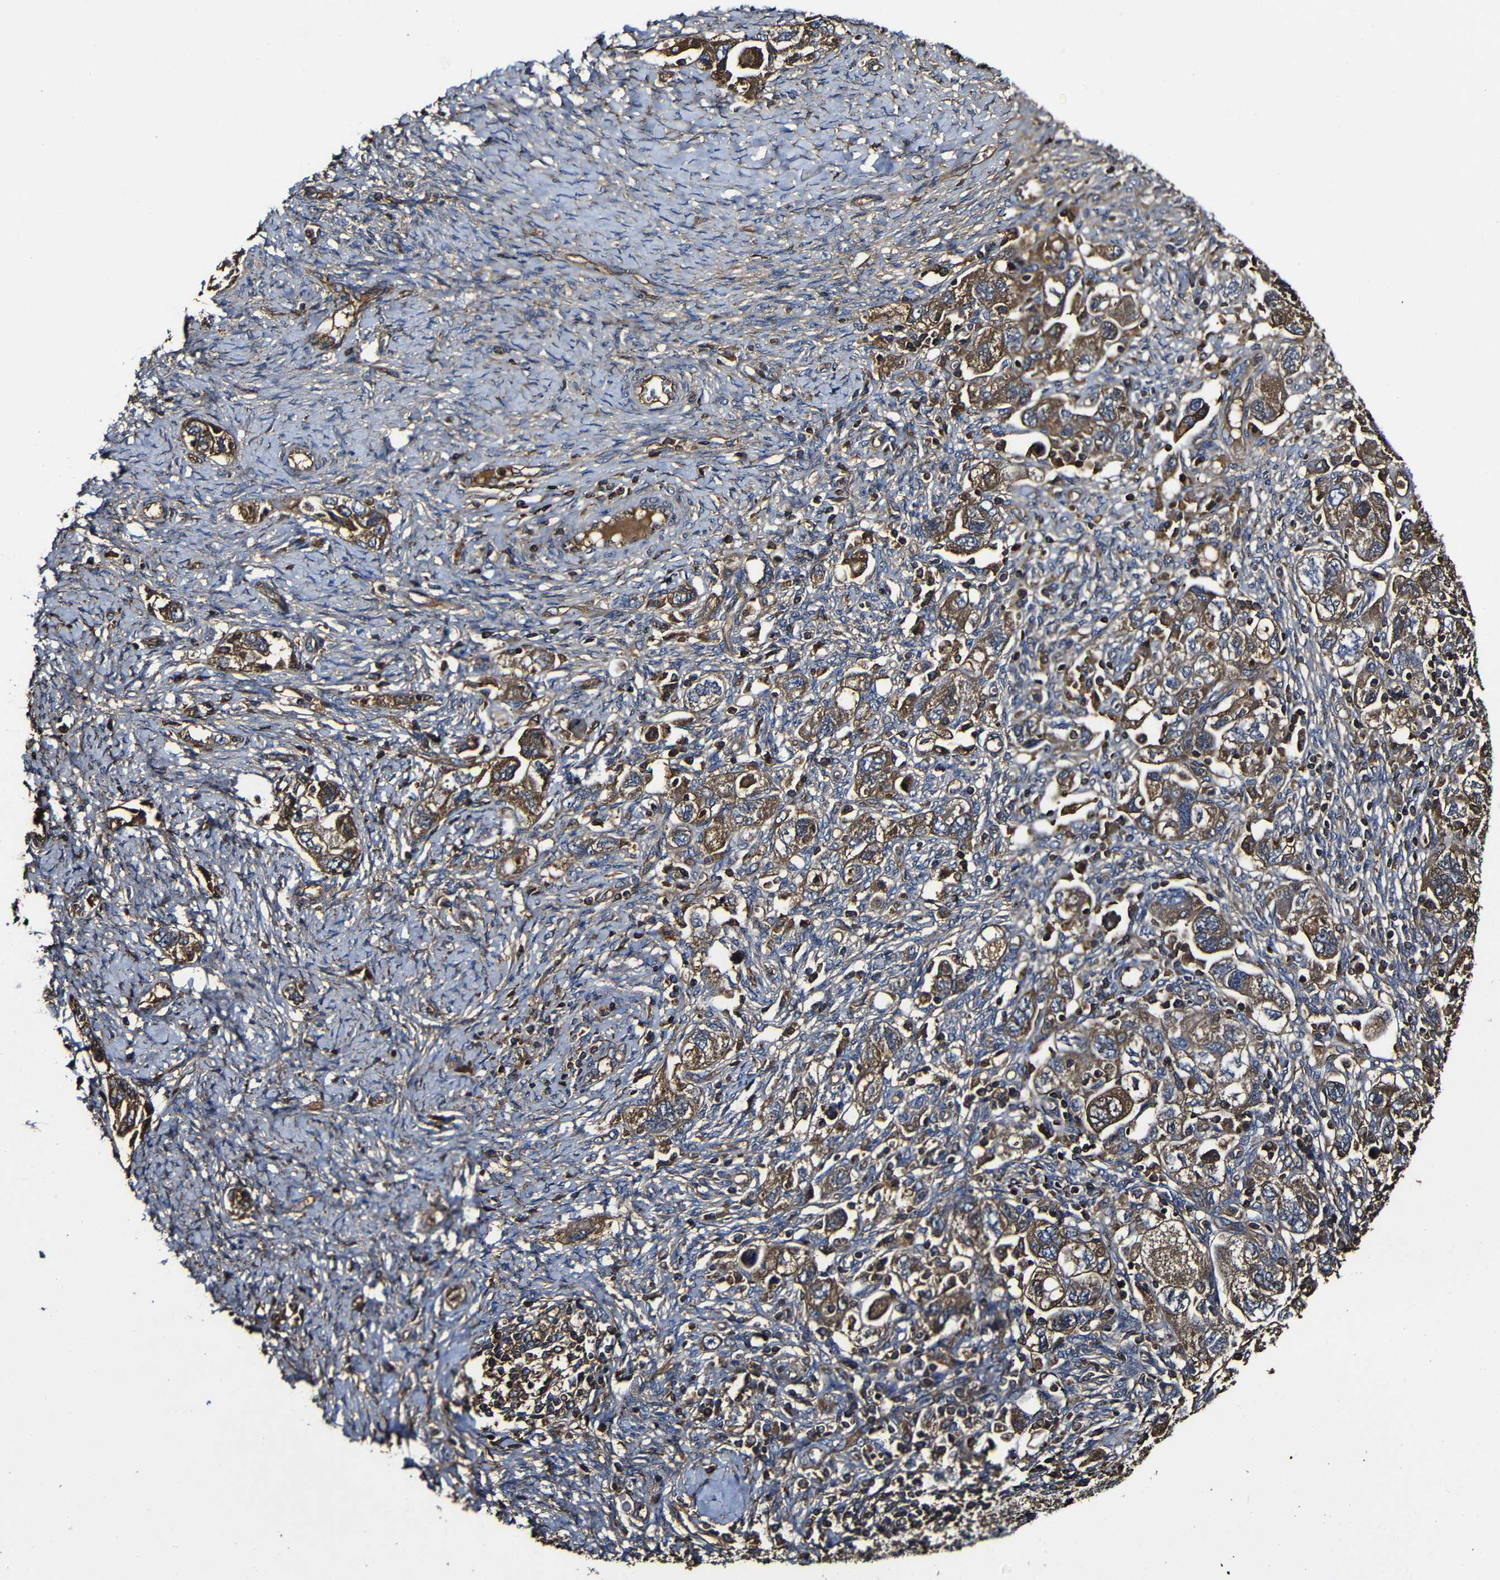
{"staining": {"intensity": "moderate", "quantity": ">75%", "location": "cytoplasmic/membranous"}, "tissue": "ovarian cancer", "cell_type": "Tumor cells", "image_type": "cancer", "snomed": [{"axis": "morphology", "description": "Carcinoma, NOS"}, {"axis": "morphology", "description": "Cystadenocarcinoma, serous, NOS"}, {"axis": "topography", "description": "Ovary"}], "caption": "There is medium levels of moderate cytoplasmic/membranous expression in tumor cells of ovarian cancer (carcinoma), as demonstrated by immunohistochemical staining (brown color).", "gene": "MSN", "patient": {"sex": "female", "age": 69}}